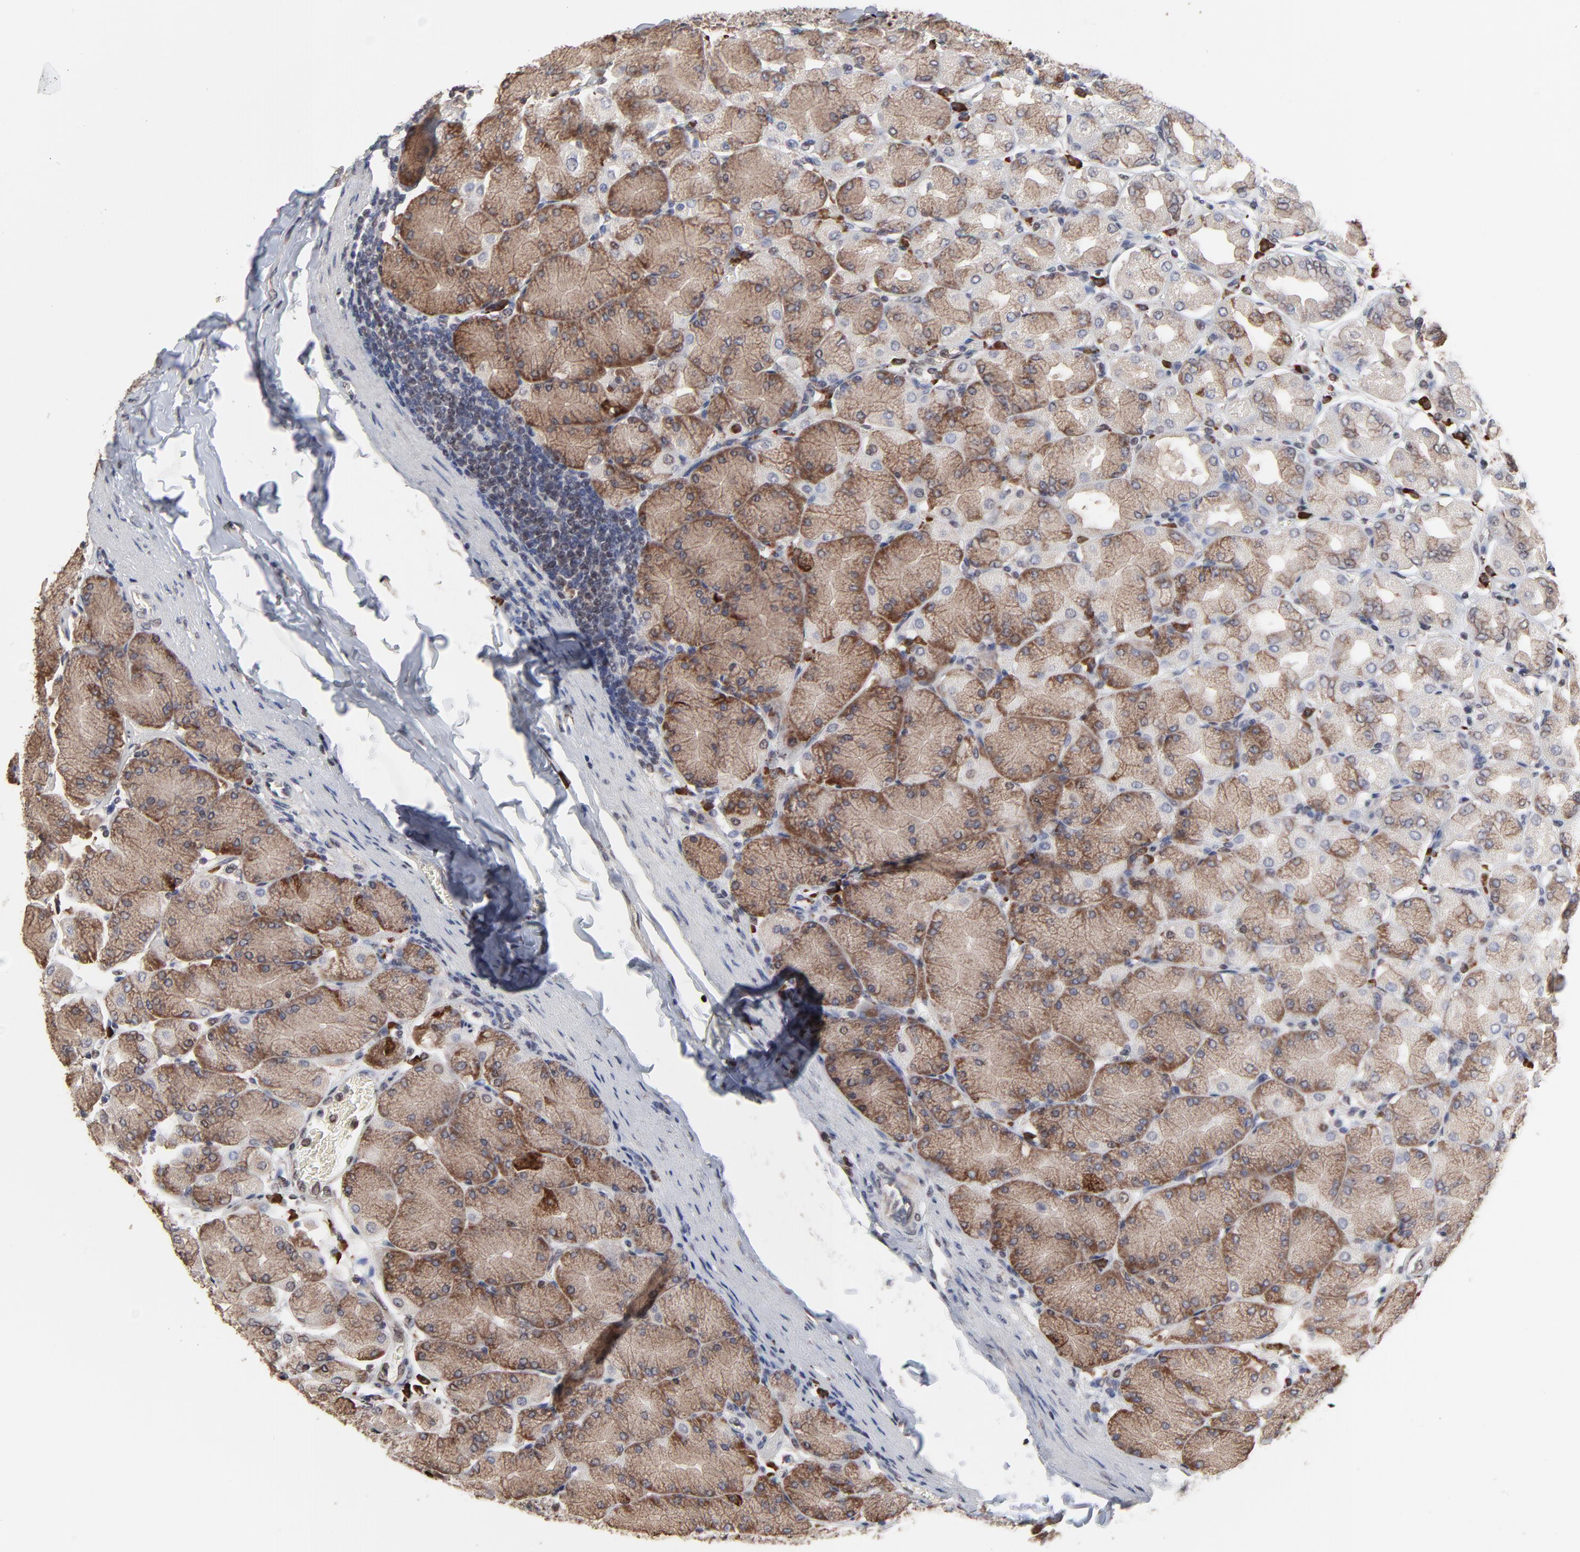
{"staining": {"intensity": "strong", "quantity": ">75%", "location": "cytoplasmic/membranous"}, "tissue": "stomach", "cell_type": "Glandular cells", "image_type": "normal", "snomed": [{"axis": "morphology", "description": "Normal tissue, NOS"}, {"axis": "topography", "description": "Stomach, upper"}], "caption": "Immunohistochemical staining of benign human stomach reveals >75% levels of strong cytoplasmic/membranous protein positivity in about >75% of glandular cells. Using DAB (3,3'-diaminobenzidine) (brown) and hematoxylin (blue) stains, captured at high magnification using brightfield microscopy.", "gene": "CHM", "patient": {"sex": "female", "age": 56}}